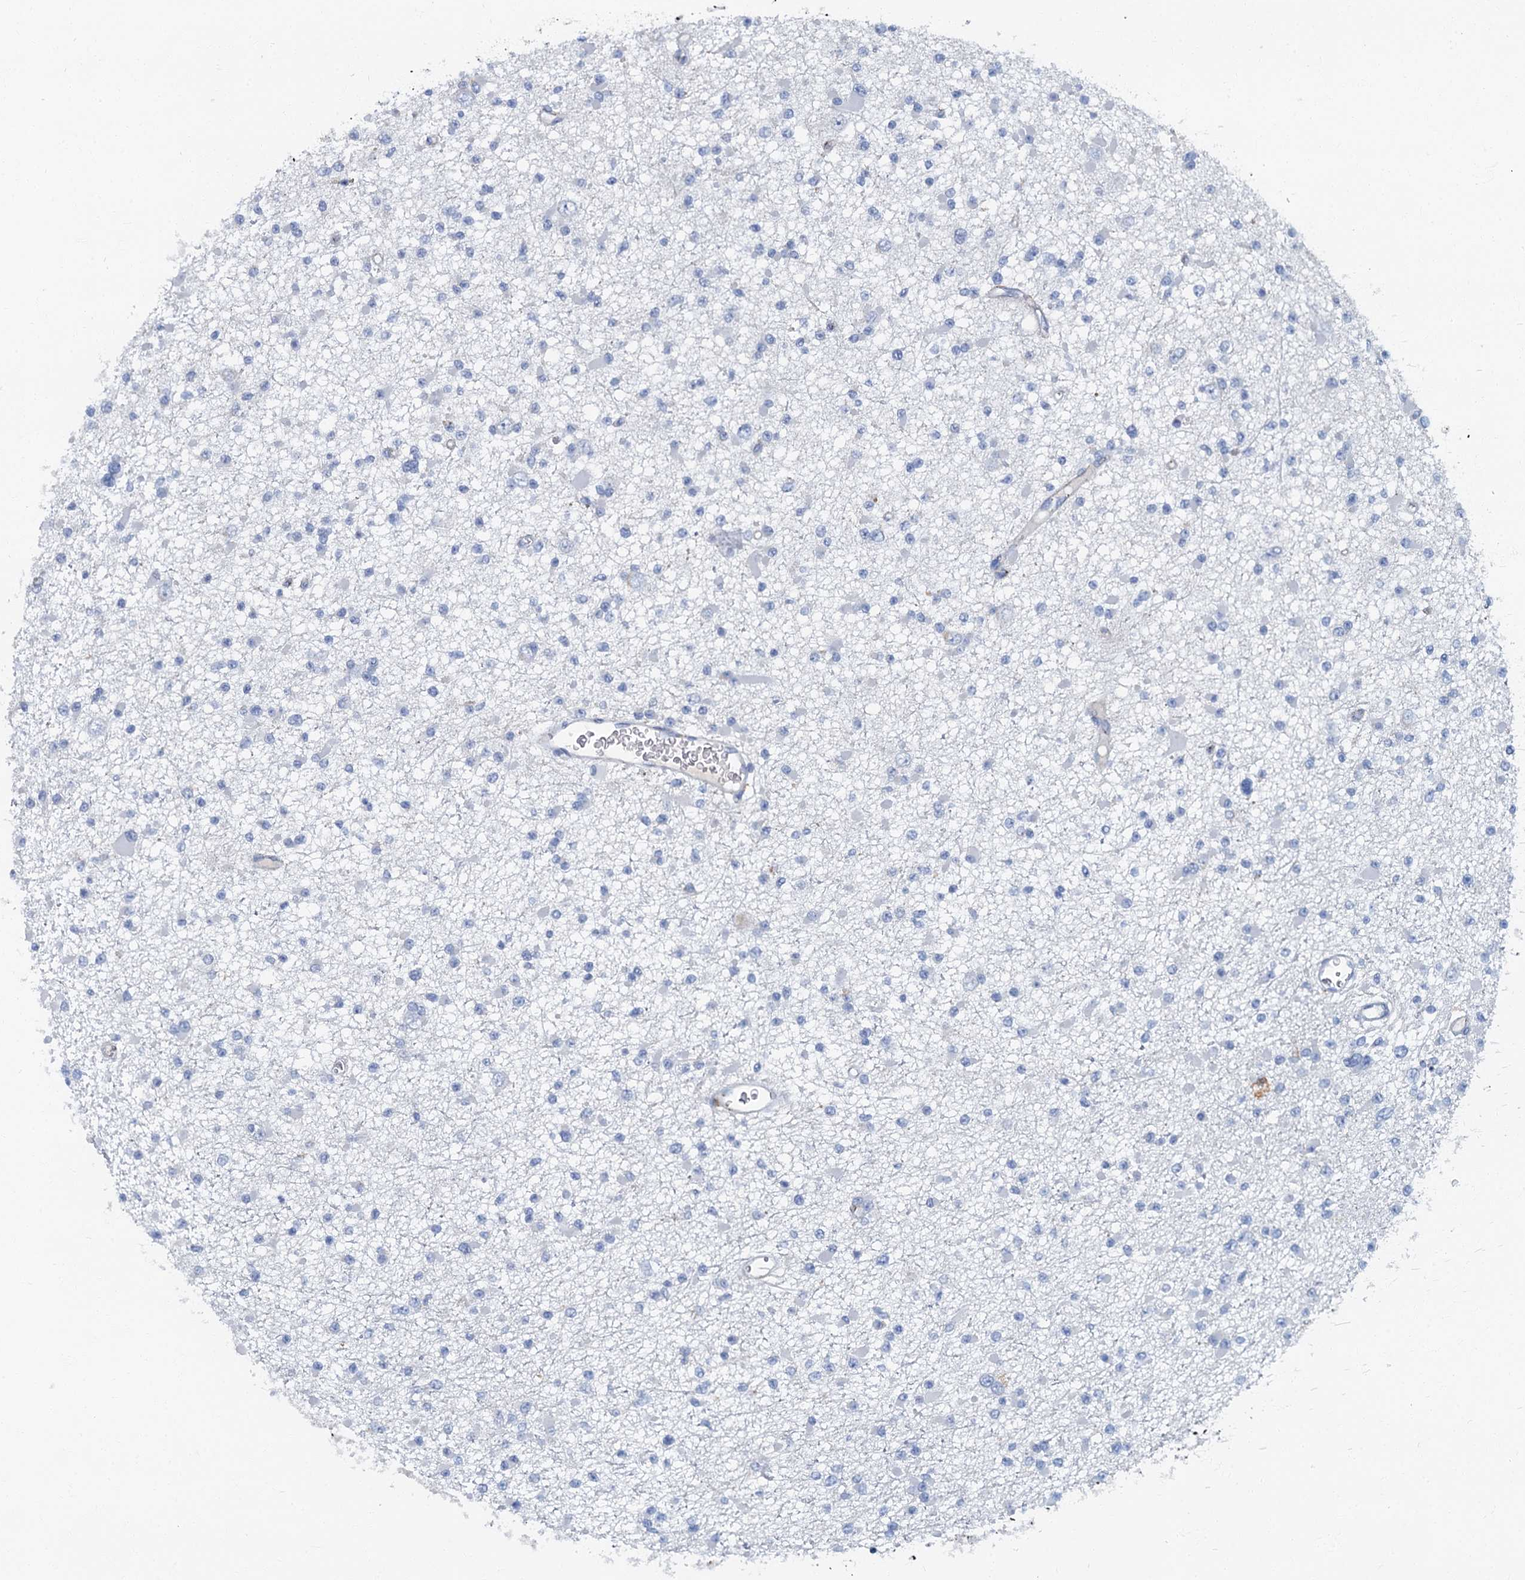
{"staining": {"intensity": "negative", "quantity": "none", "location": "none"}, "tissue": "glioma", "cell_type": "Tumor cells", "image_type": "cancer", "snomed": [{"axis": "morphology", "description": "Glioma, malignant, Low grade"}, {"axis": "topography", "description": "Brain"}], "caption": "Tumor cells show no significant expression in glioma.", "gene": "LYPD3", "patient": {"sex": "female", "age": 22}}